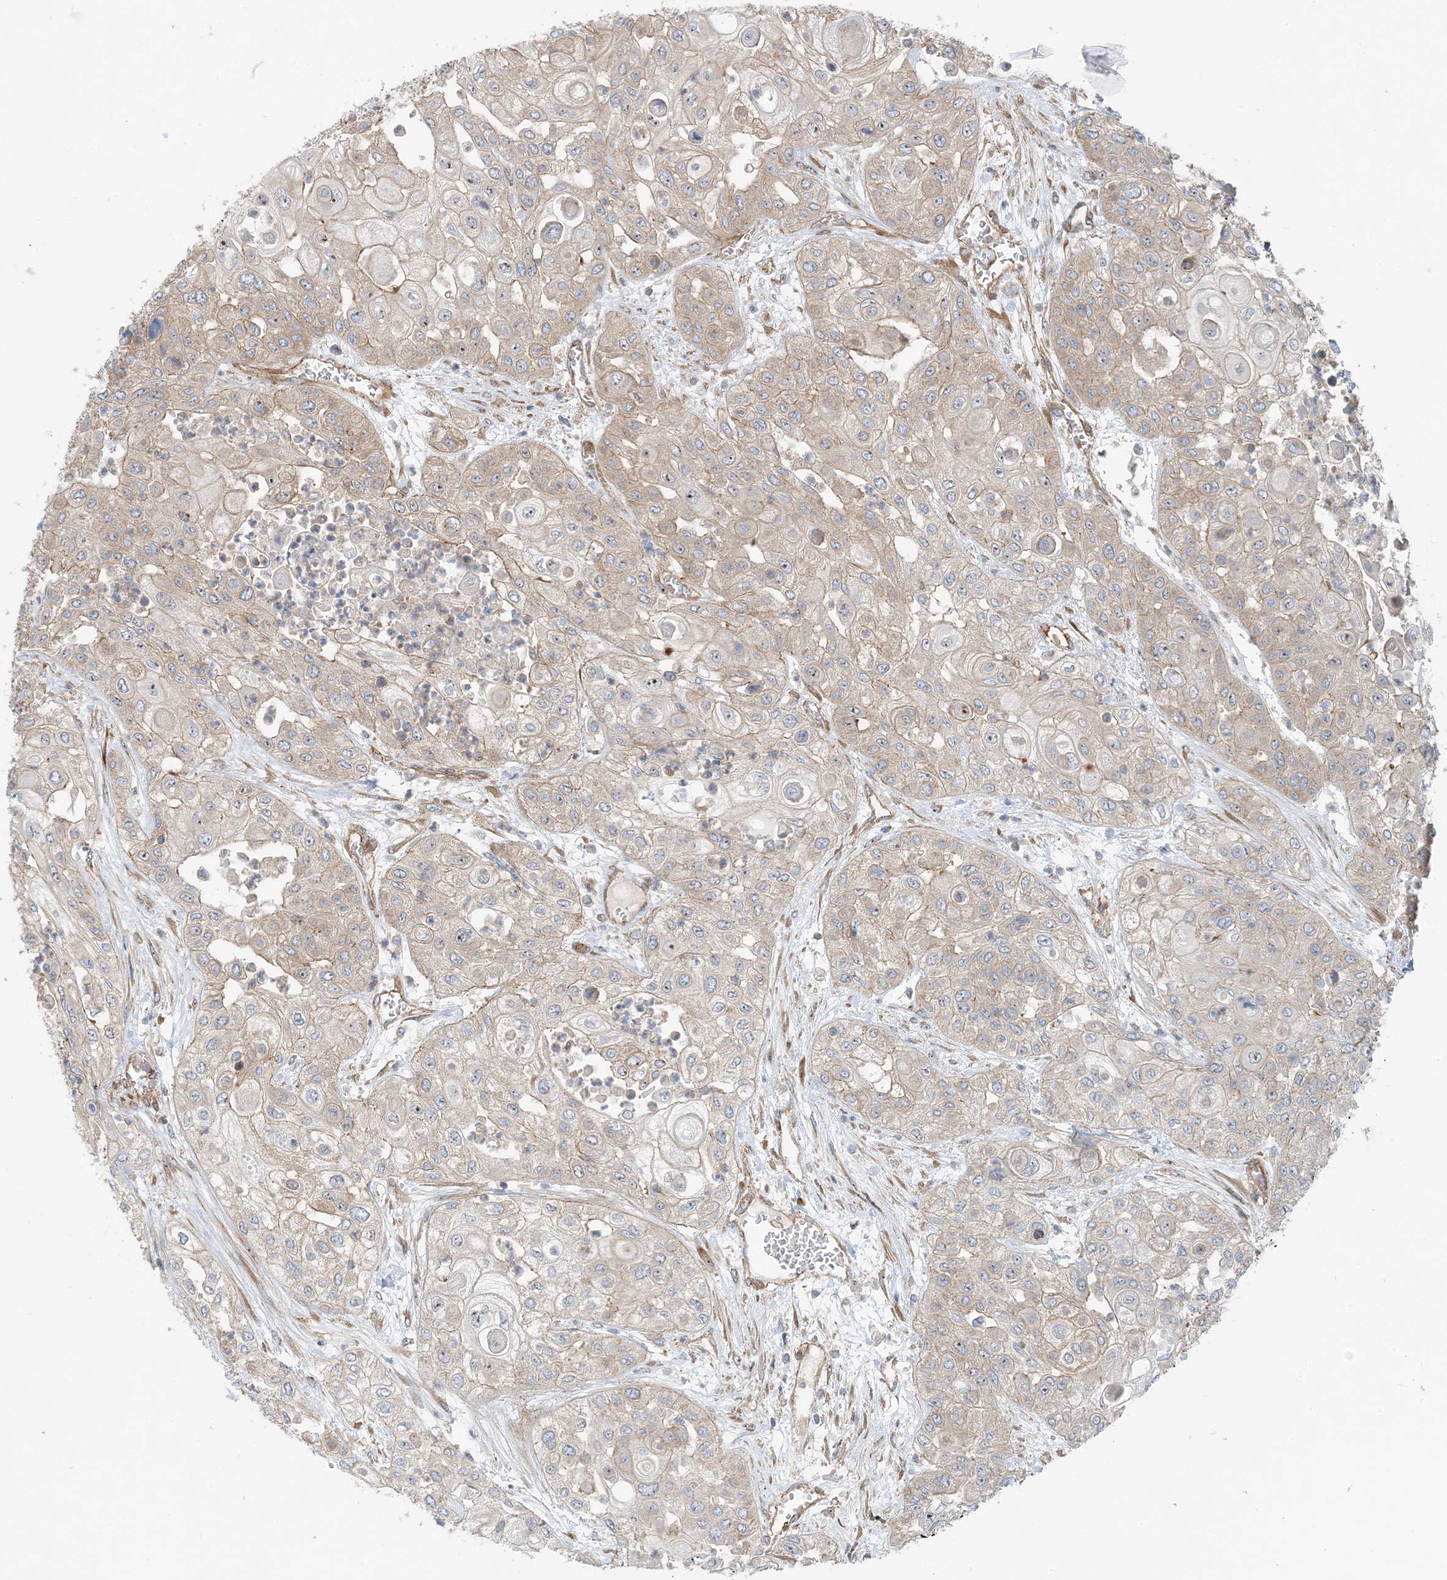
{"staining": {"intensity": "weak", "quantity": "<25%", "location": "cytoplasmic/membranous"}, "tissue": "urothelial cancer", "cell_type": "Tumor cells", "image_type": "cancer", "snomed": [{"axis": "morphology", "description": "Urothelial carcinoma, High grade"}, {"axis": "topography", "description": "Urinary bladder"}], "caption": "Immunohistochemistry (IHC) histopathology image of urothelial cancer stained for a protein (brown), which shows no positivity in tumor cells.", "gene": "MYL5", "patient": {"sex": "female", "age": 79}}